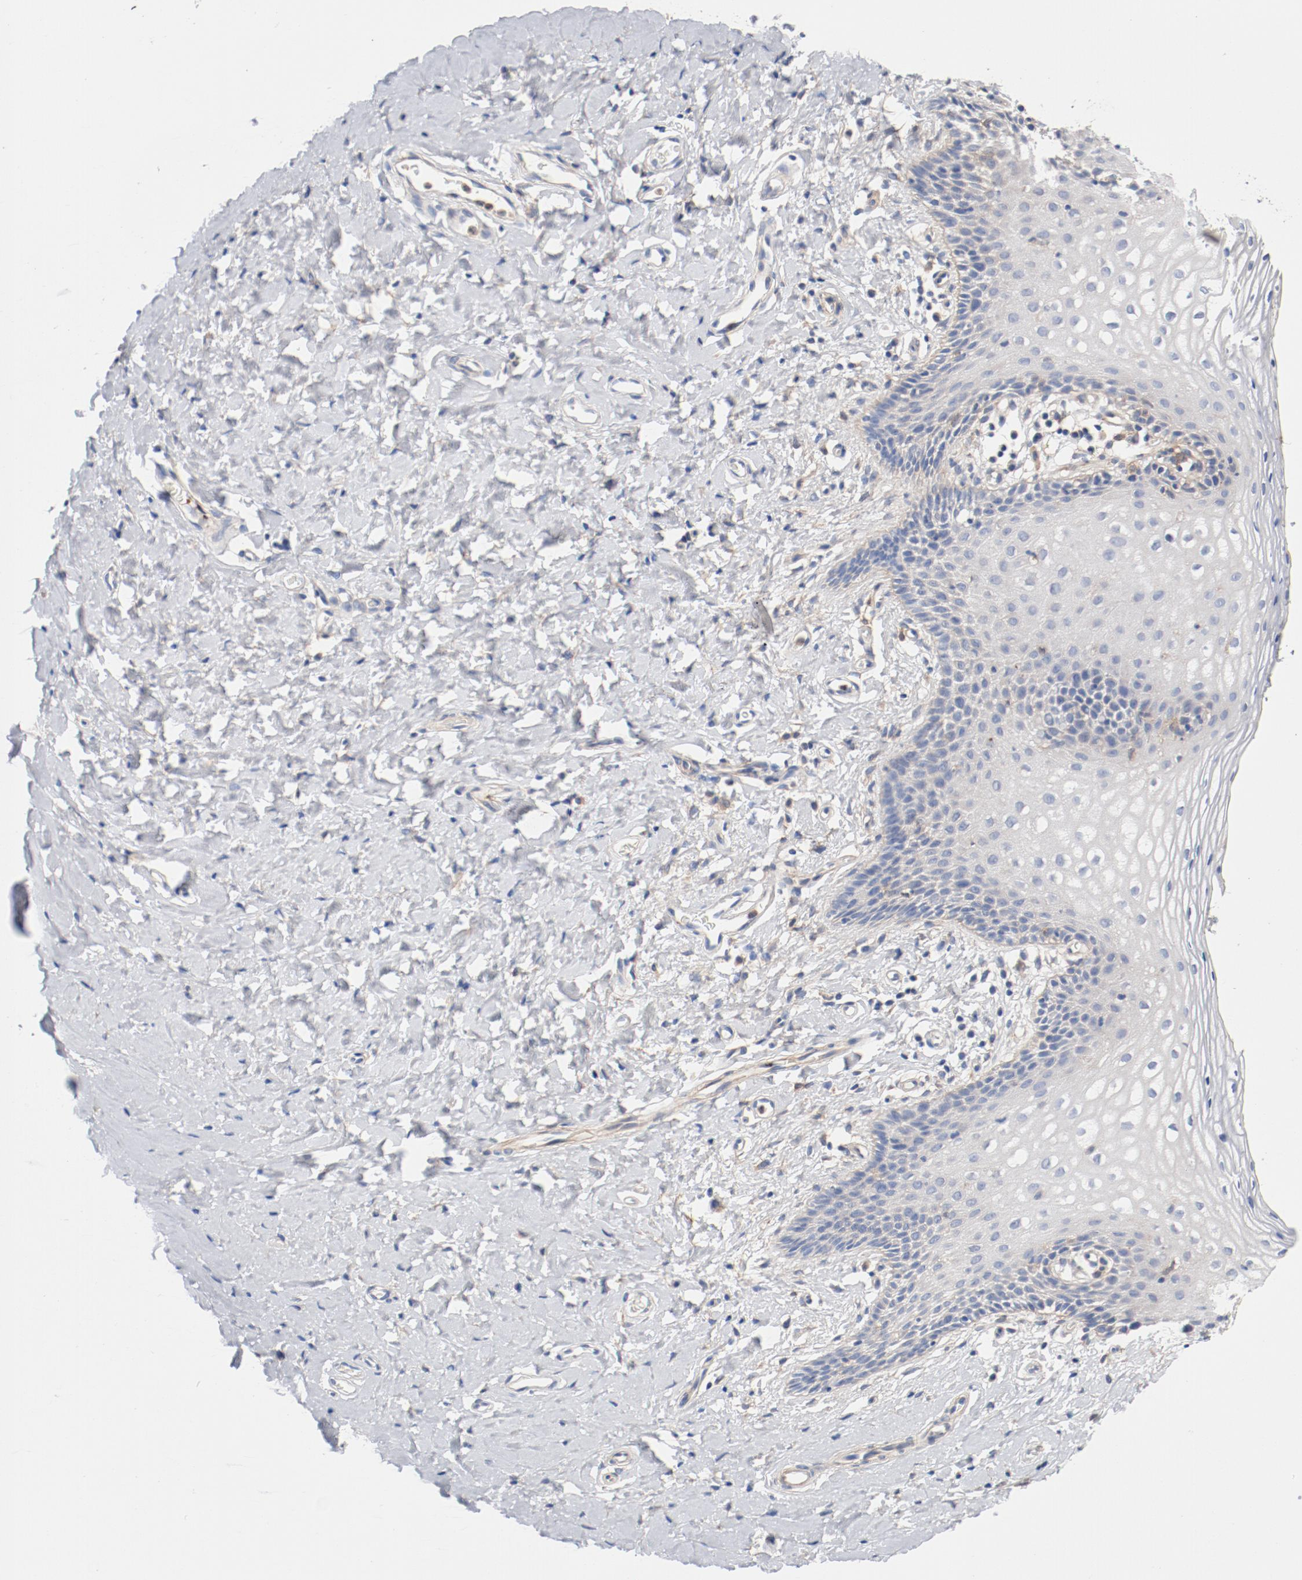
{"staining": {"intensity": "weak", "quantity": "25%-75%", "location": "cytoplasmic/membranous"}, "tissue": "vagina", "cell_type": "Squamous epithelial cells", "image_type": "normal", "snomed": [{"axis": "morphology", "description": "Normal tissue, NOS"}, {"axis": "topography", "description": "Vagina"}], "caption": "A photomicrograph showing weak cytoplasmic/membranous staining in about 25%-75% of squamous epithelial cells in normal vagina, as visualized by brown immunohistochemical staining.", "gene": "ILK", "patient": {"sex": "female", "age": 55}}